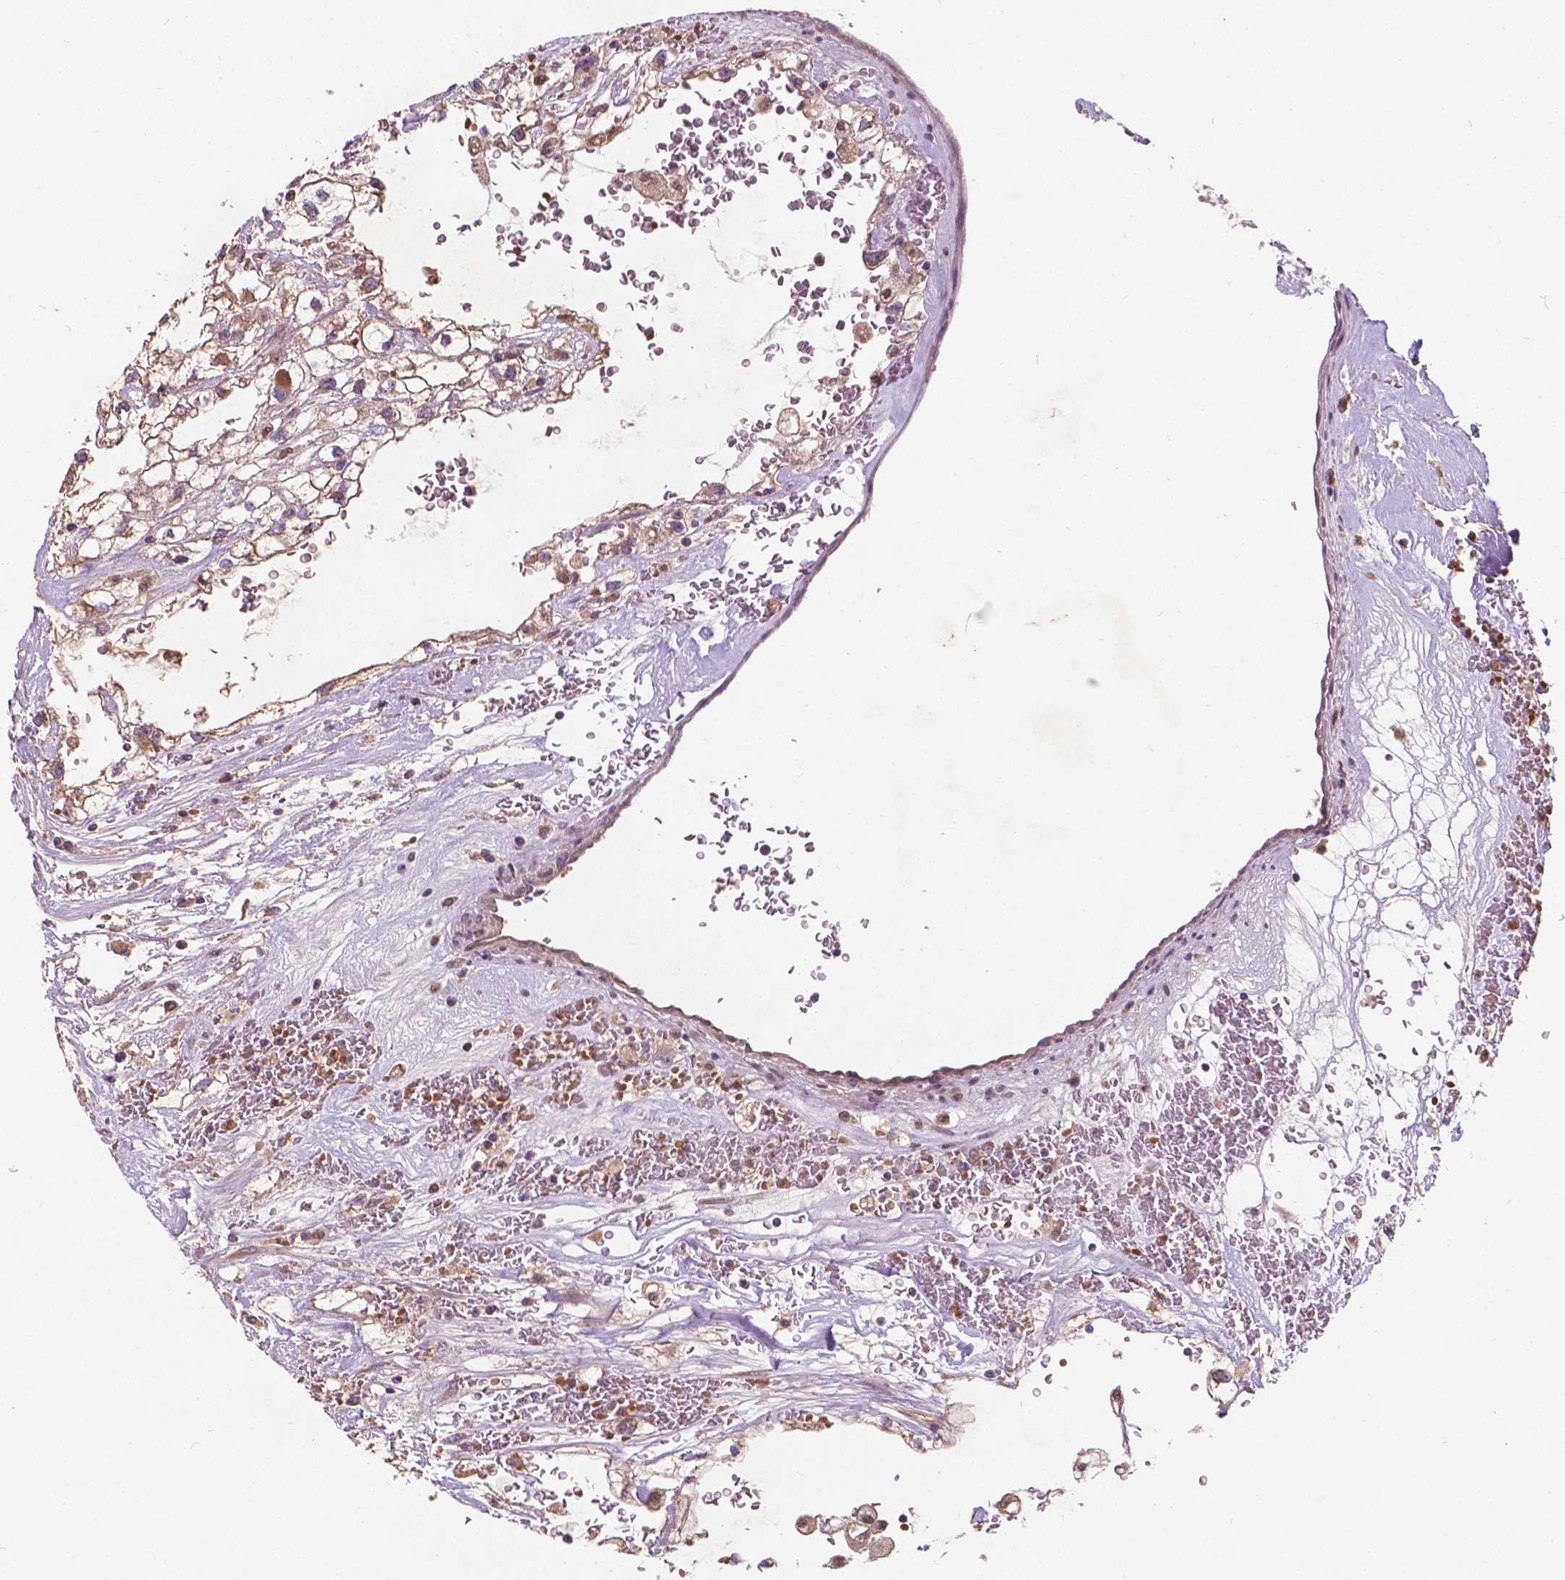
{"staining": {"intensity": "moderate", "quantity": ">75%", "location": "cytoplasmic/membranous"}, "tissue": "renal cancer", "cell_type": "Tumor cells", "image_type": "cancer", "snomed": [{"axis": "morphology", "description": "Adenocarcinoma, NOS"}, {"axis": "topography", "description": "Kidney"}], "caption": "Human renal cancer (adenocarcinoma) stained with a brown dye reveals moderate cytoplasmic/membranous positive expression in about >75% of tumor cells.", "gene": "DUSP16", "patient": {"sex": "male", "age": 59}}